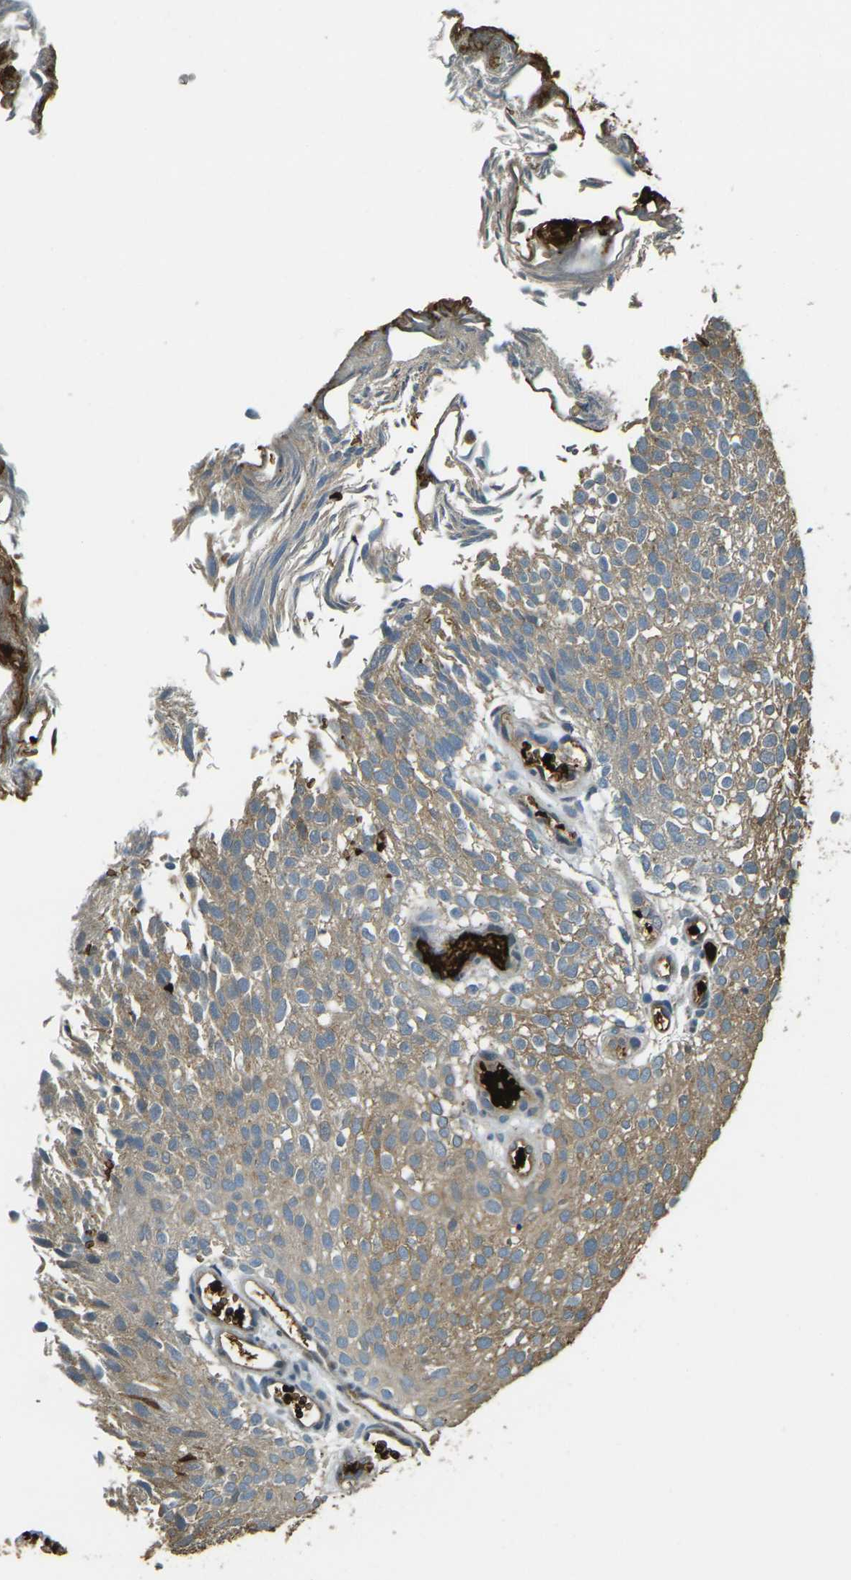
{"staining": {"intensity": "moderate", "quantity": "25%-75%", "location": "cytoplasmic/membranous"}, "tissue": "urothelial cancer", "cell_type": "Tumor cells", "image_type": "cancer", "snomed": [{"axis": "morphology", "description": "Urothelial carcinoma, Low grade"}, {"axis": "topography", "description": "Urinary bladder"}], "caption": "This photomicrograph reveals low-grade urothelial carcinoma stained with IHC to label a protein in brown. The cytoplasmic/membranous of tumor cells show moderate positivity for the protein. Nuclei are counter-stained blue.", "gene": "TOR1A", "patient": {"sex": "male", "age": 78}}